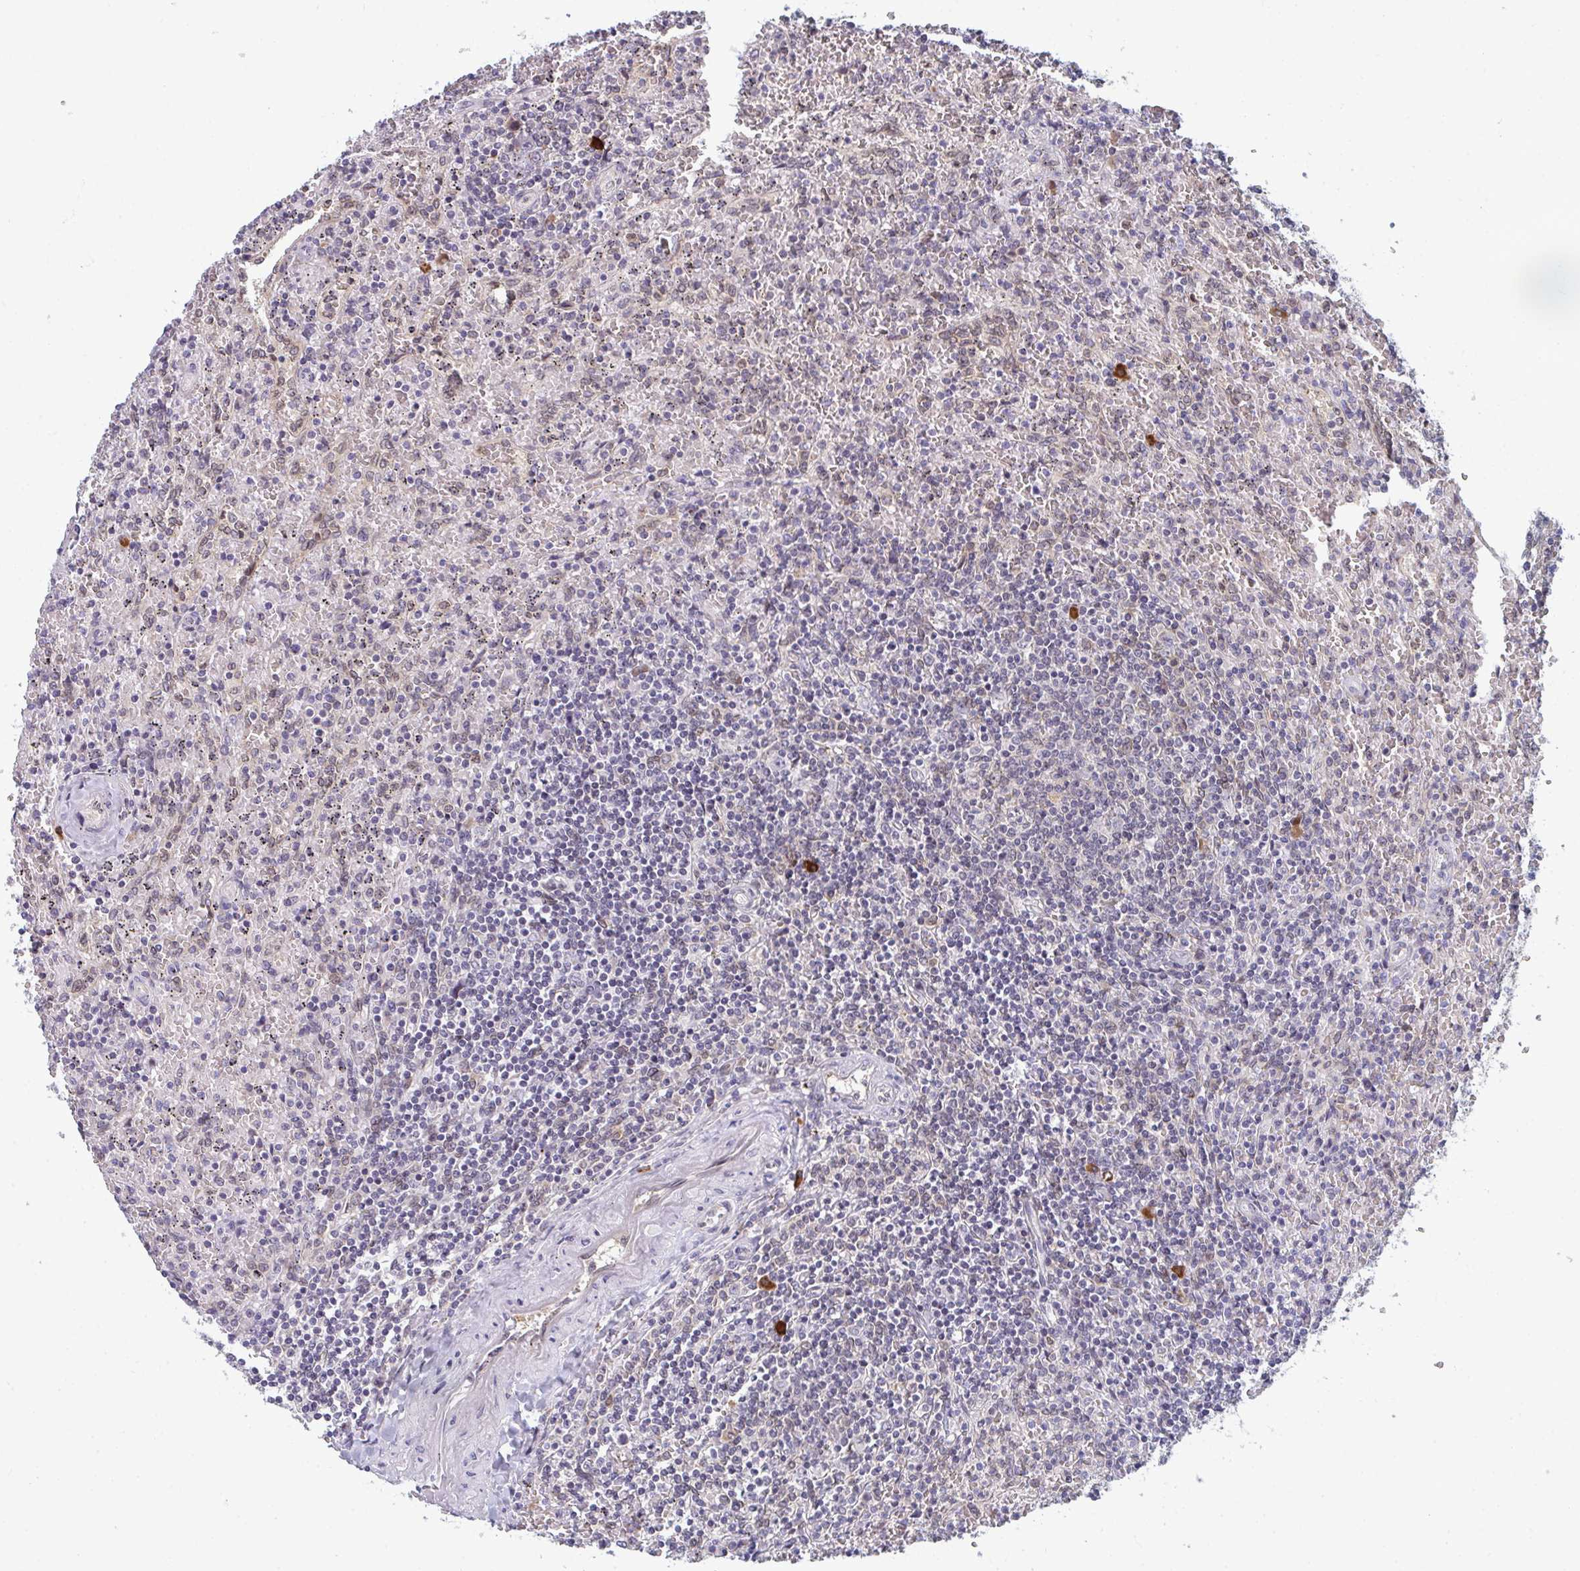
{"staining": {"intensity": "negative", "quantity": "none", "location": "none"}, "tissue": "lymphoma", "cell_type": "Tumor cells", "image_type": "cancer", "snomed": [{"axis": "morphology", "description": "Malignant lymphoma, non-Hodgkin's type, Low grade"}, {"axis": "topography", "description": "Spleen"}], "caption": "Tumor cells are negative for protein expression in human low-grade malignant lymphoma, non-Hodgkin's type.", "gene": "LYSMD4", "patient": {"sex": "female", "age": 64}}